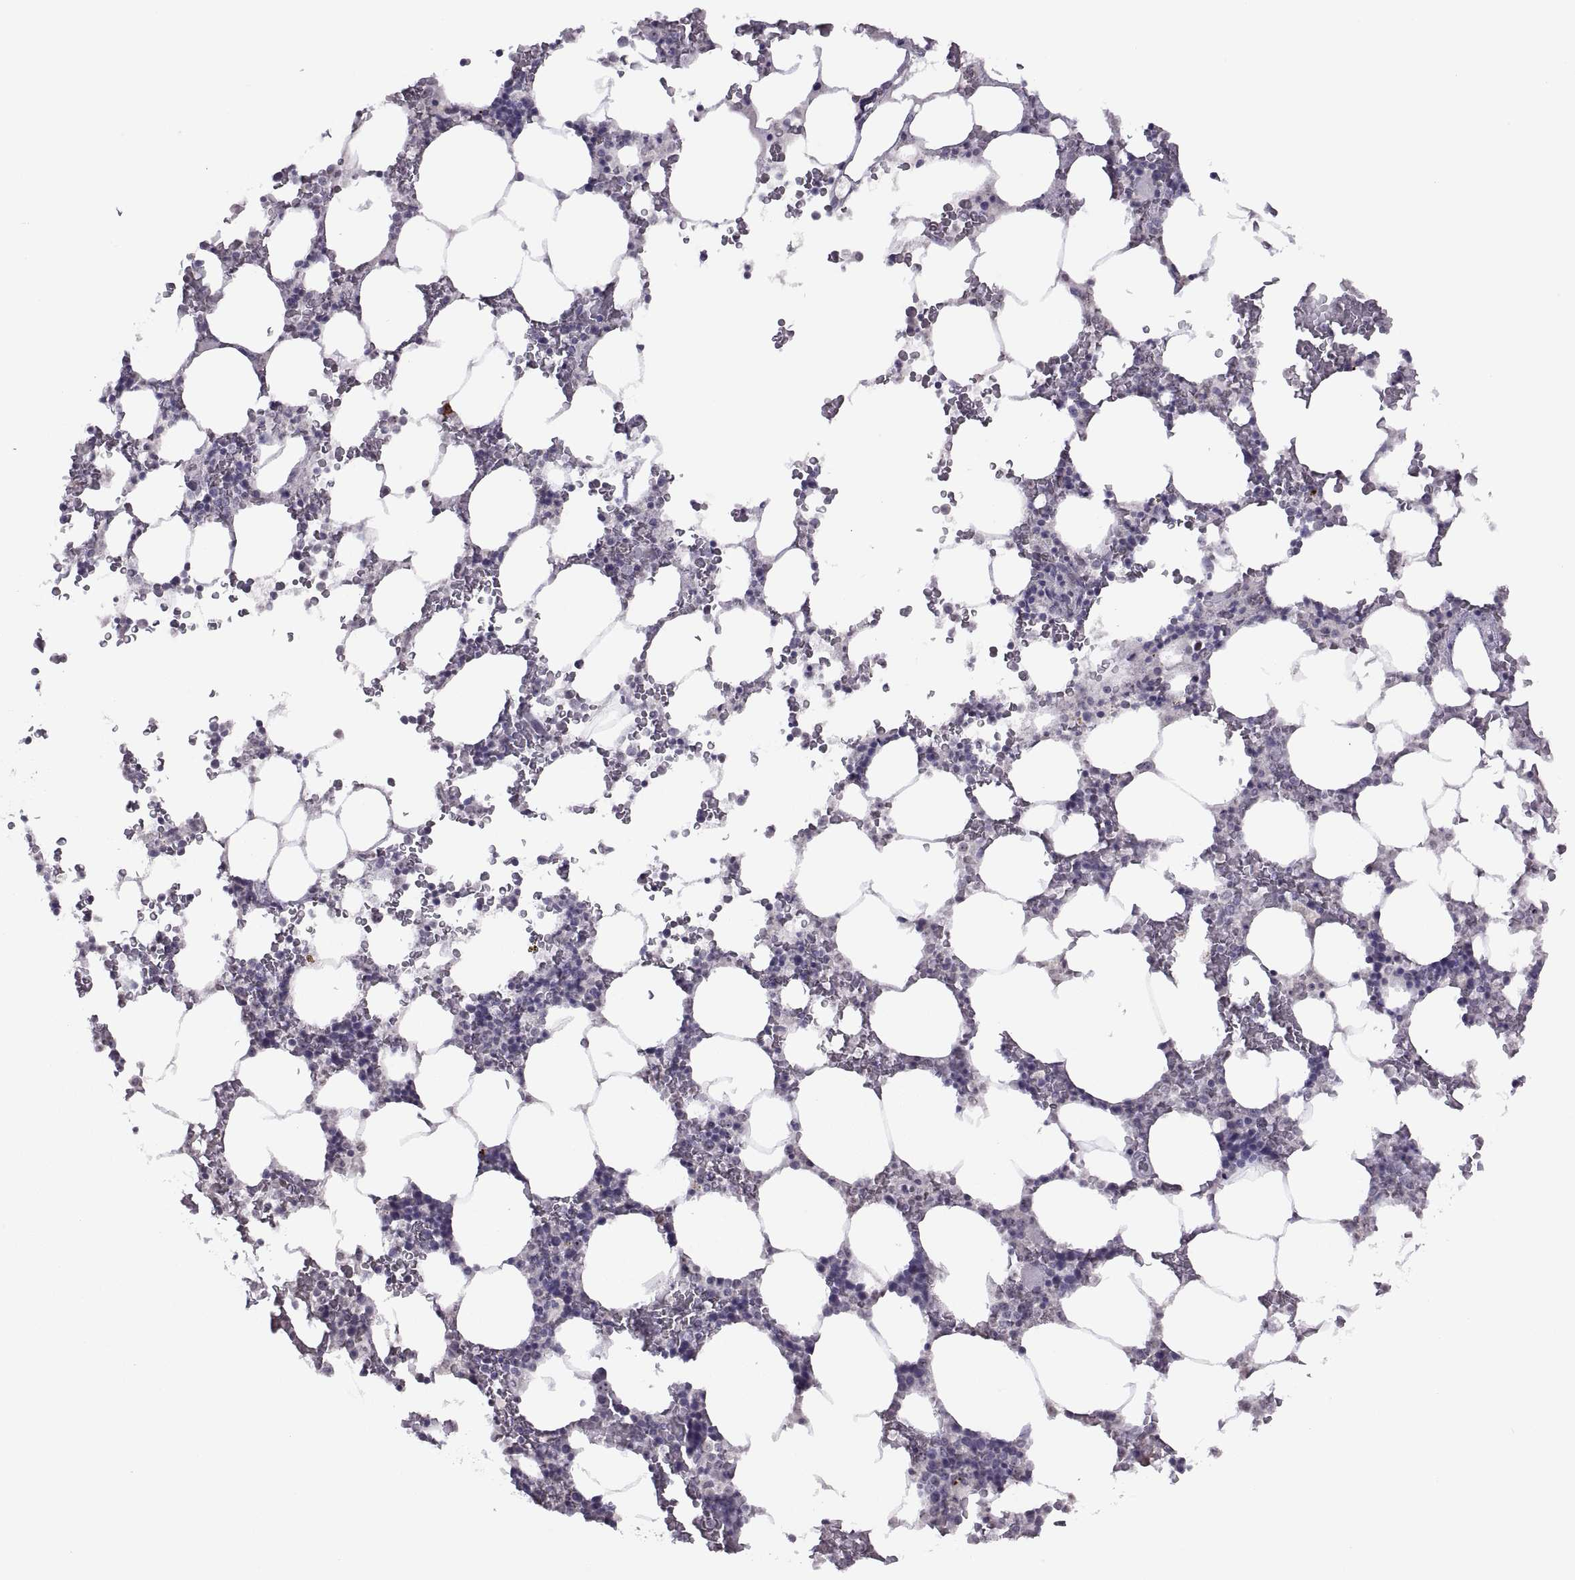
{"staining": {"intensity": "negative", "quantity": "none", "location": "none"}, "tissue": "bone marrow", "cell_type": "Hematopoietic cells", "image_type": "normal", "snomed": [{"axis": "morphology", "description": "Normal tissue, NOS"}, {"axis": "topography", "description": "Bone marrow"}], "caption": "DAB (3,3'-diaminobenzidine) immunohistochemical staining of normal human bone marrow demonstrates no significant expression in hematopoietic cells.", "gene": "ASIC2", "patient": {"sex": "male", "age": 51}}